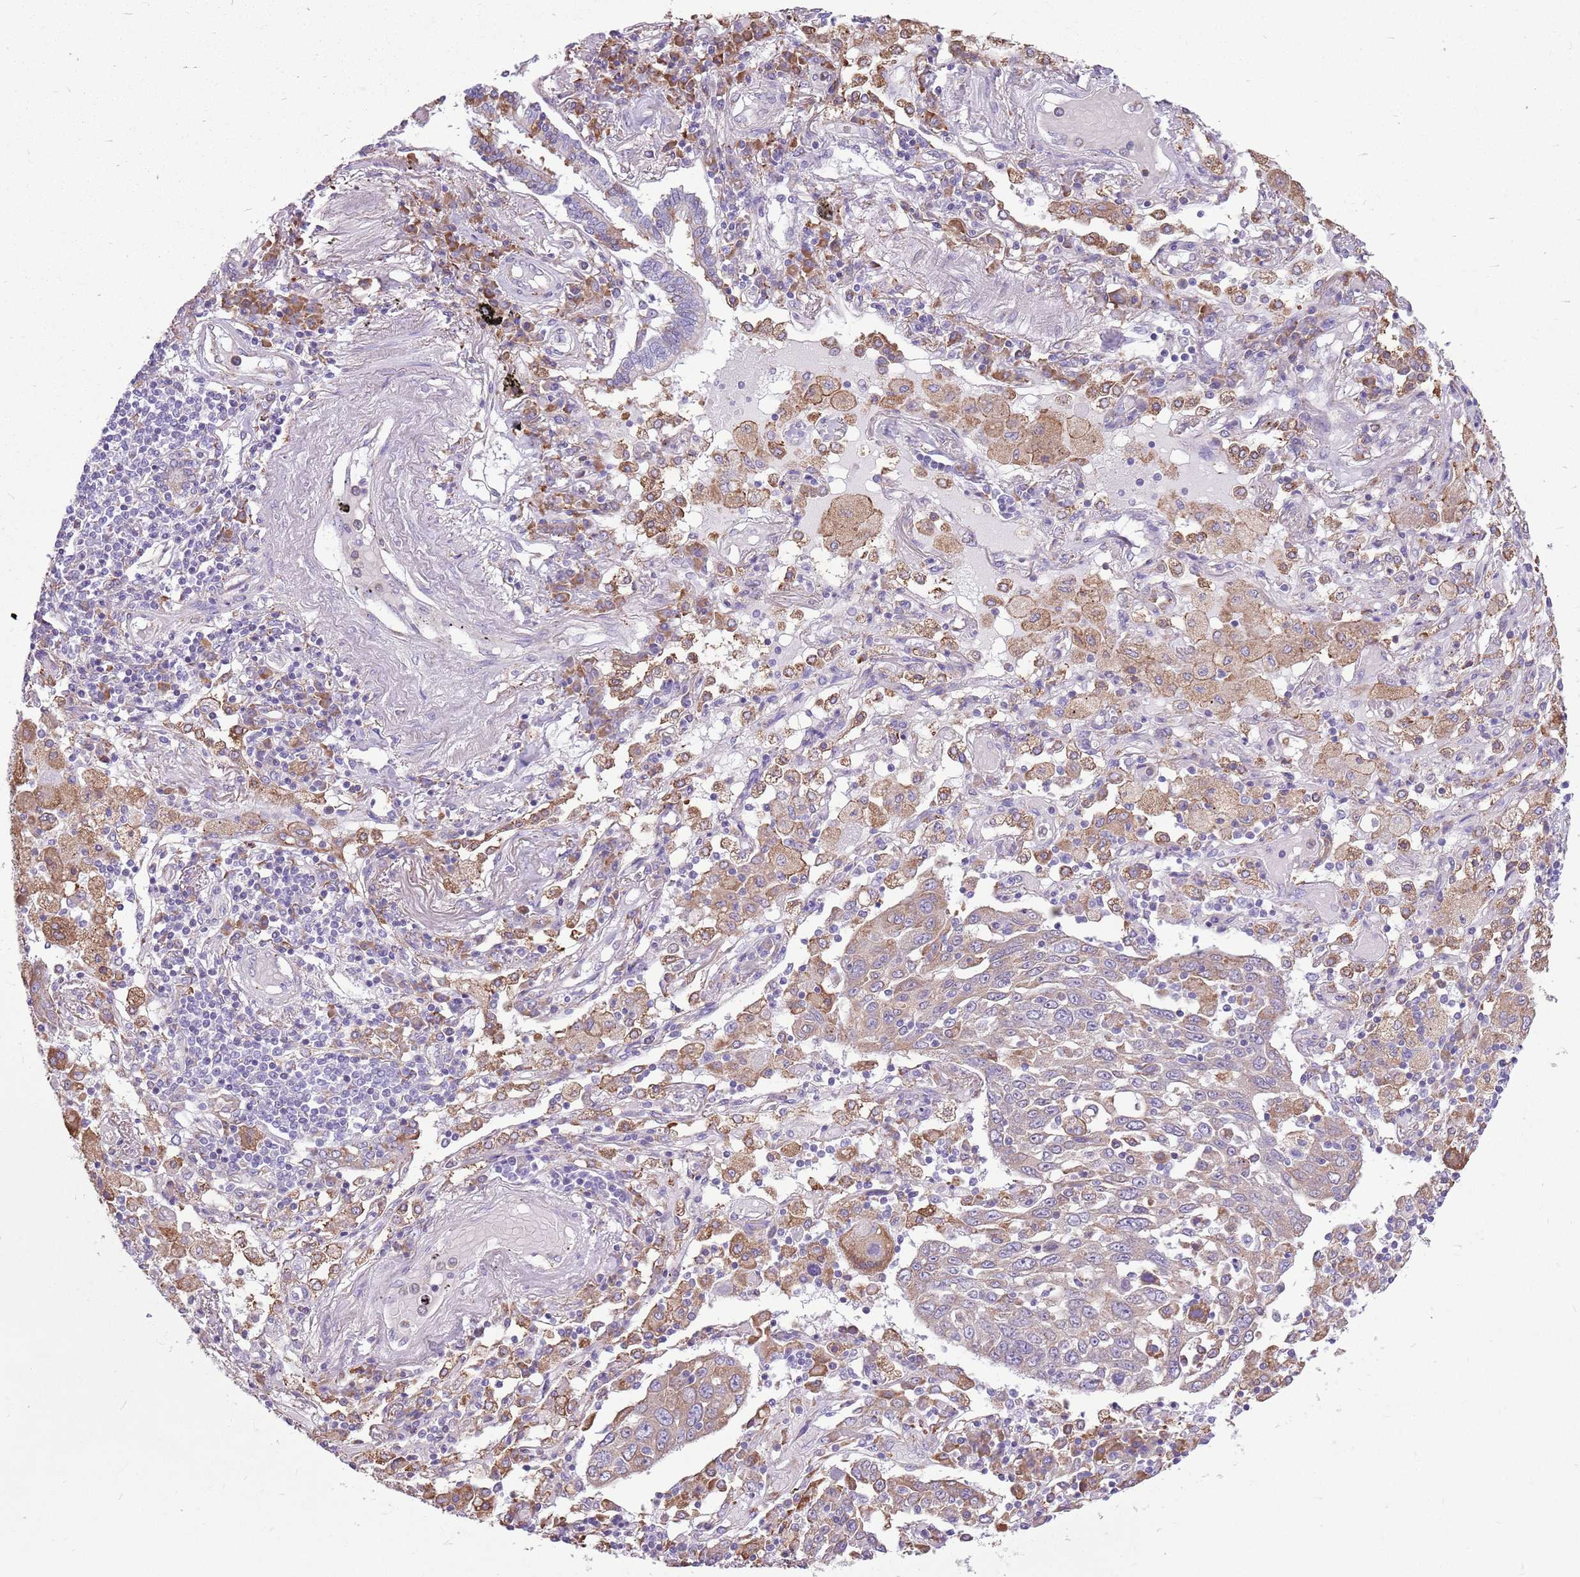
{"staining": {"intensity": "weak", "quantity": "<25%", "location": "cytoplasmic/membranous"}, "tissue": "lung cancer", "cell_type": "Tumor cells", "image_type": "cancer", "snomed": [{"axis": "morphology", "description": "Squamous cell carcinoma, NOS"}, {"axis": "topography", "description": "Lung"}], "caption": "Tumor cells show no significant staining in lung cancer (squamous cell carcinoma). (DAB (3,3'-diaminobenzidine) IHC visualized using brightfield microscopy, high magnification).", "gene": "KCTD19", "patient": {"sex": "male", "age": 65}}